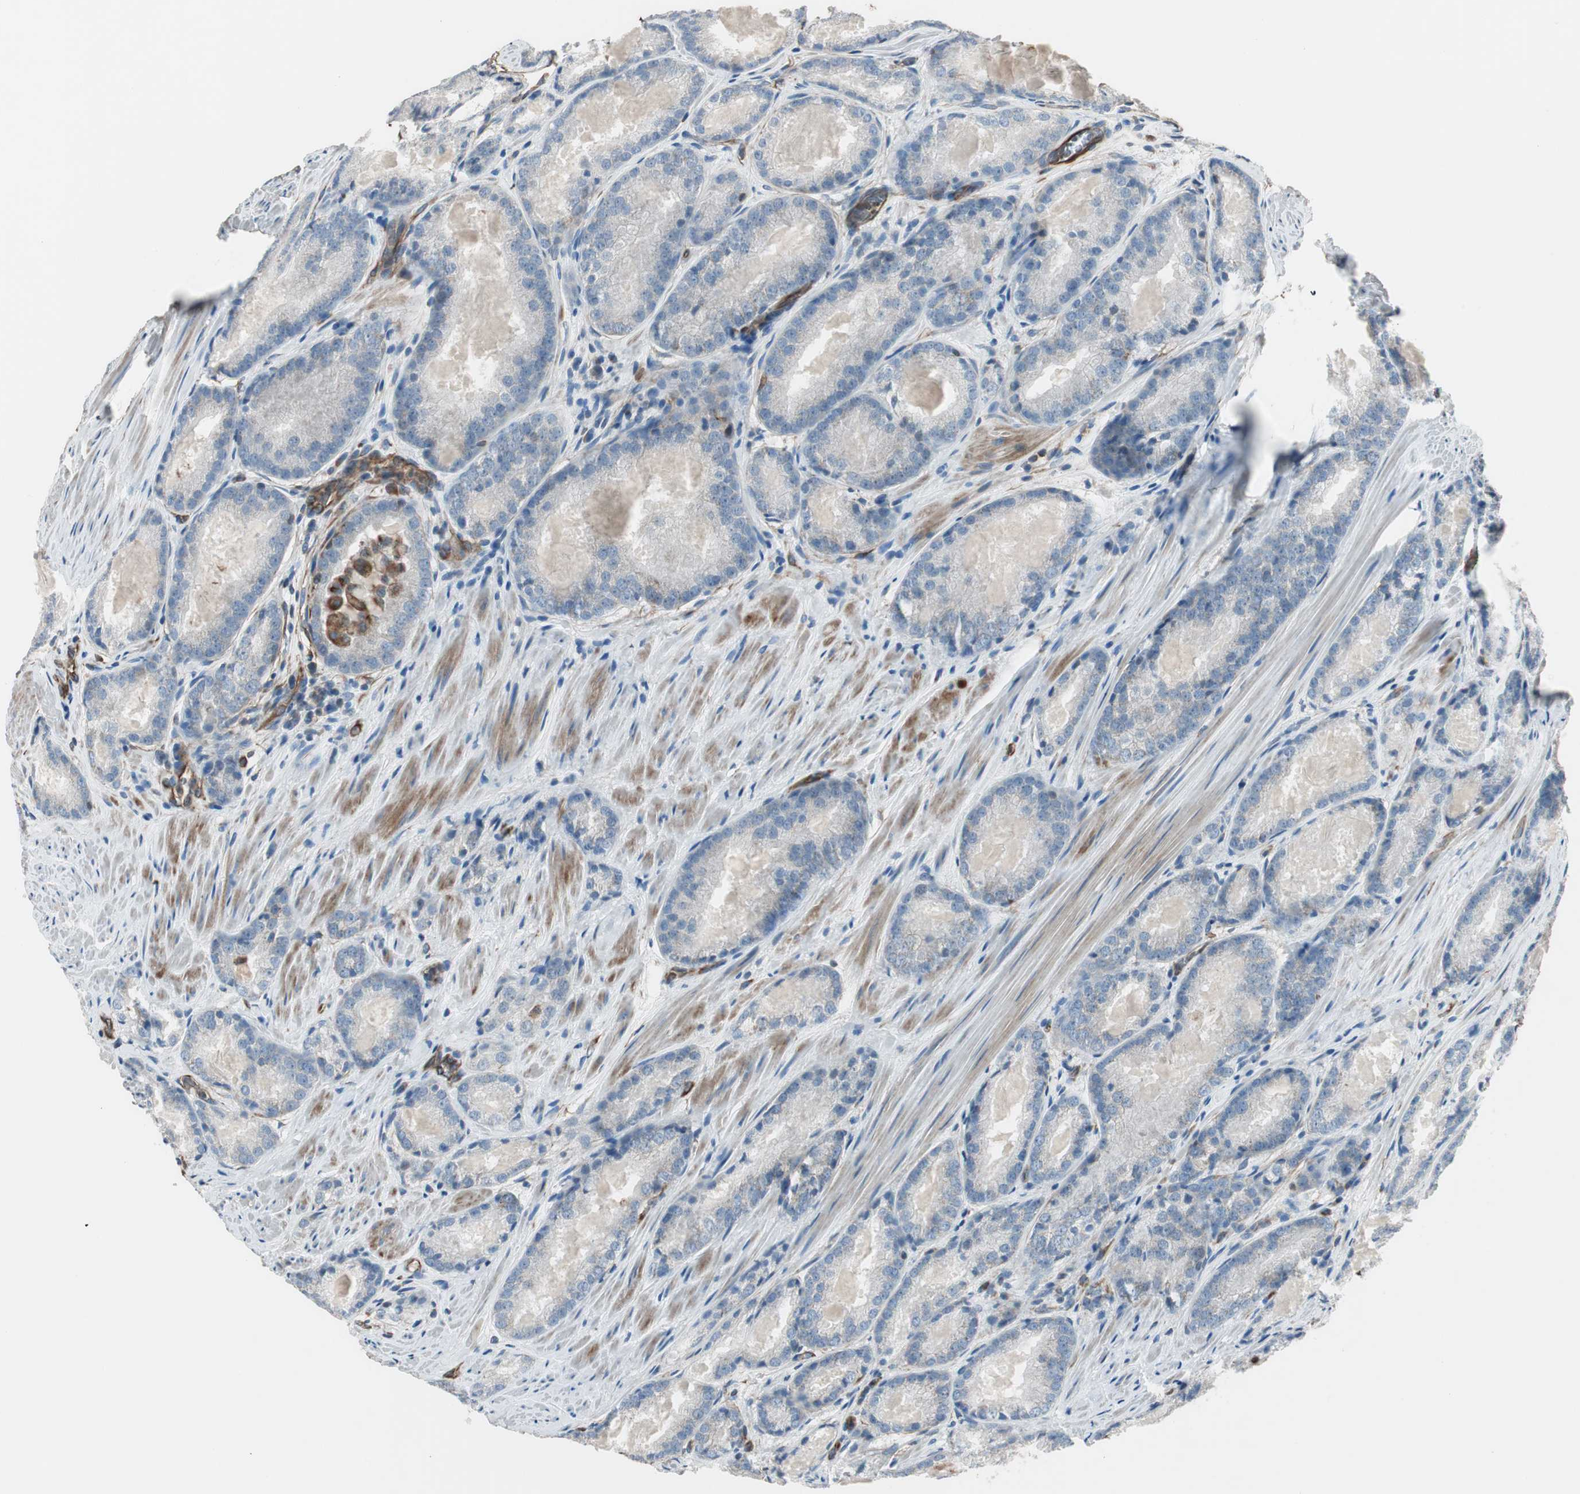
{"staining": {"intensity": "negative", "quantity": "none", "location": "none"}, "tissue": "prostate cancer", "cell_type": "Tumor cells", "image_type": "cancer", "snomed": [{"axis": "morphology", "description": "Adenocarcinoma, Low grade"}, {"axis": "topography", "description": "Prostate"}], "caption": "Protein analysis of low-grade adenocarcinoma (prostate) exhibits no significant staining in tumor cells.", "gene": "SRCIN1", "patient": {"sex": "male", "age": 64}}